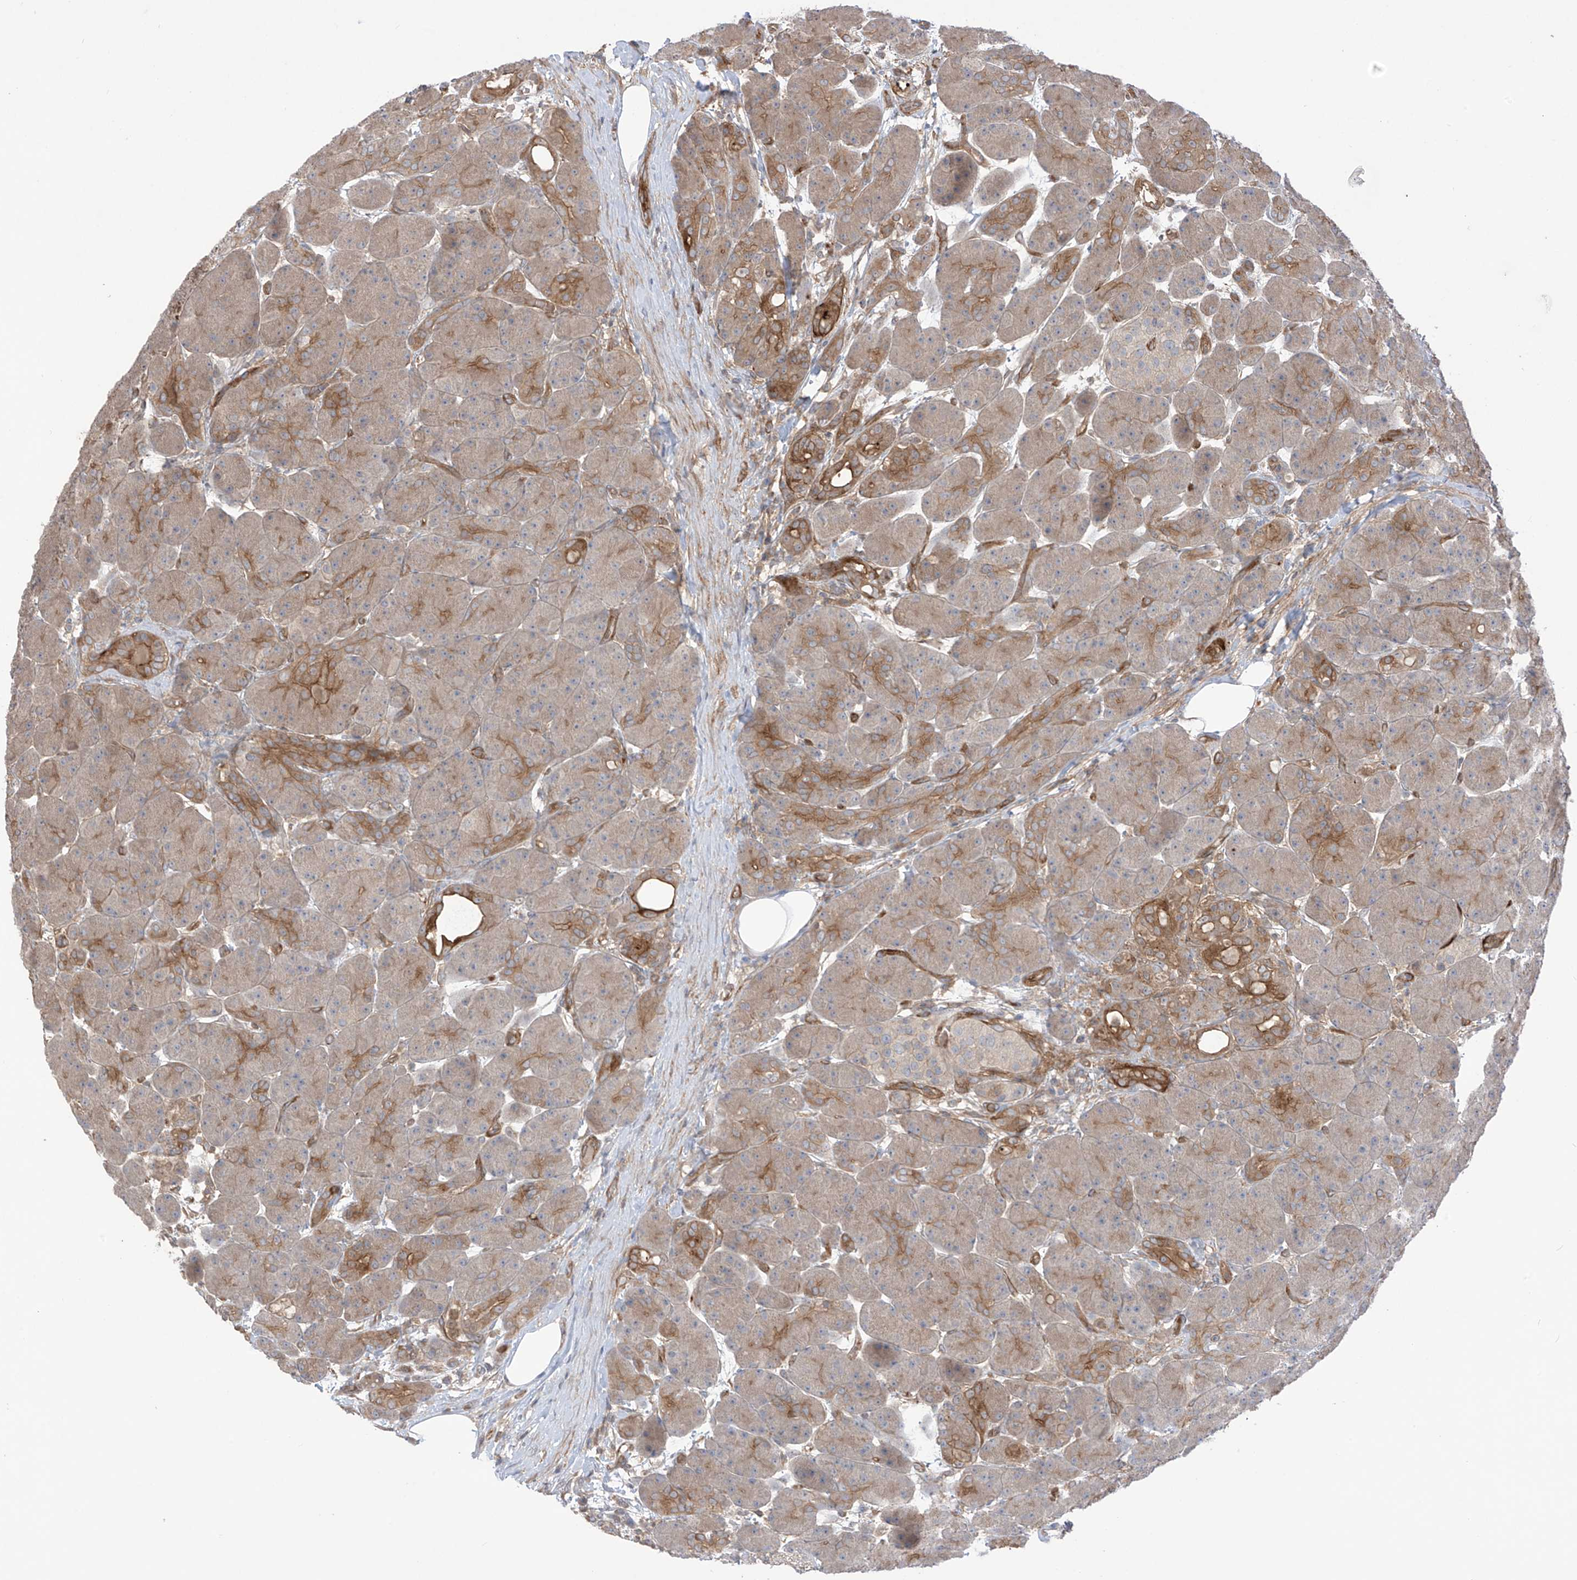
{"staining": {"intensity": "moderate", "quantity": "25%-75%", "location": "cytoplasmic/membranous"}, "tissue": "pancreas", "cell_type": "Exocrine glandular cells", "image_type": "normal", "snomed": [{"axis": "morphology", "description": "Normal tissue, NOS"}, {"axis": "topography", "description": "Pancreas"}], "caption": "Exocrine glandular cells reveal medium levels of moderate cytoplasmic/membranous staining in about 25%-75% of cells in unremarkable human pancreas.", "gene": "TRMU", "patient": {"sex": "male", "age": 63}}